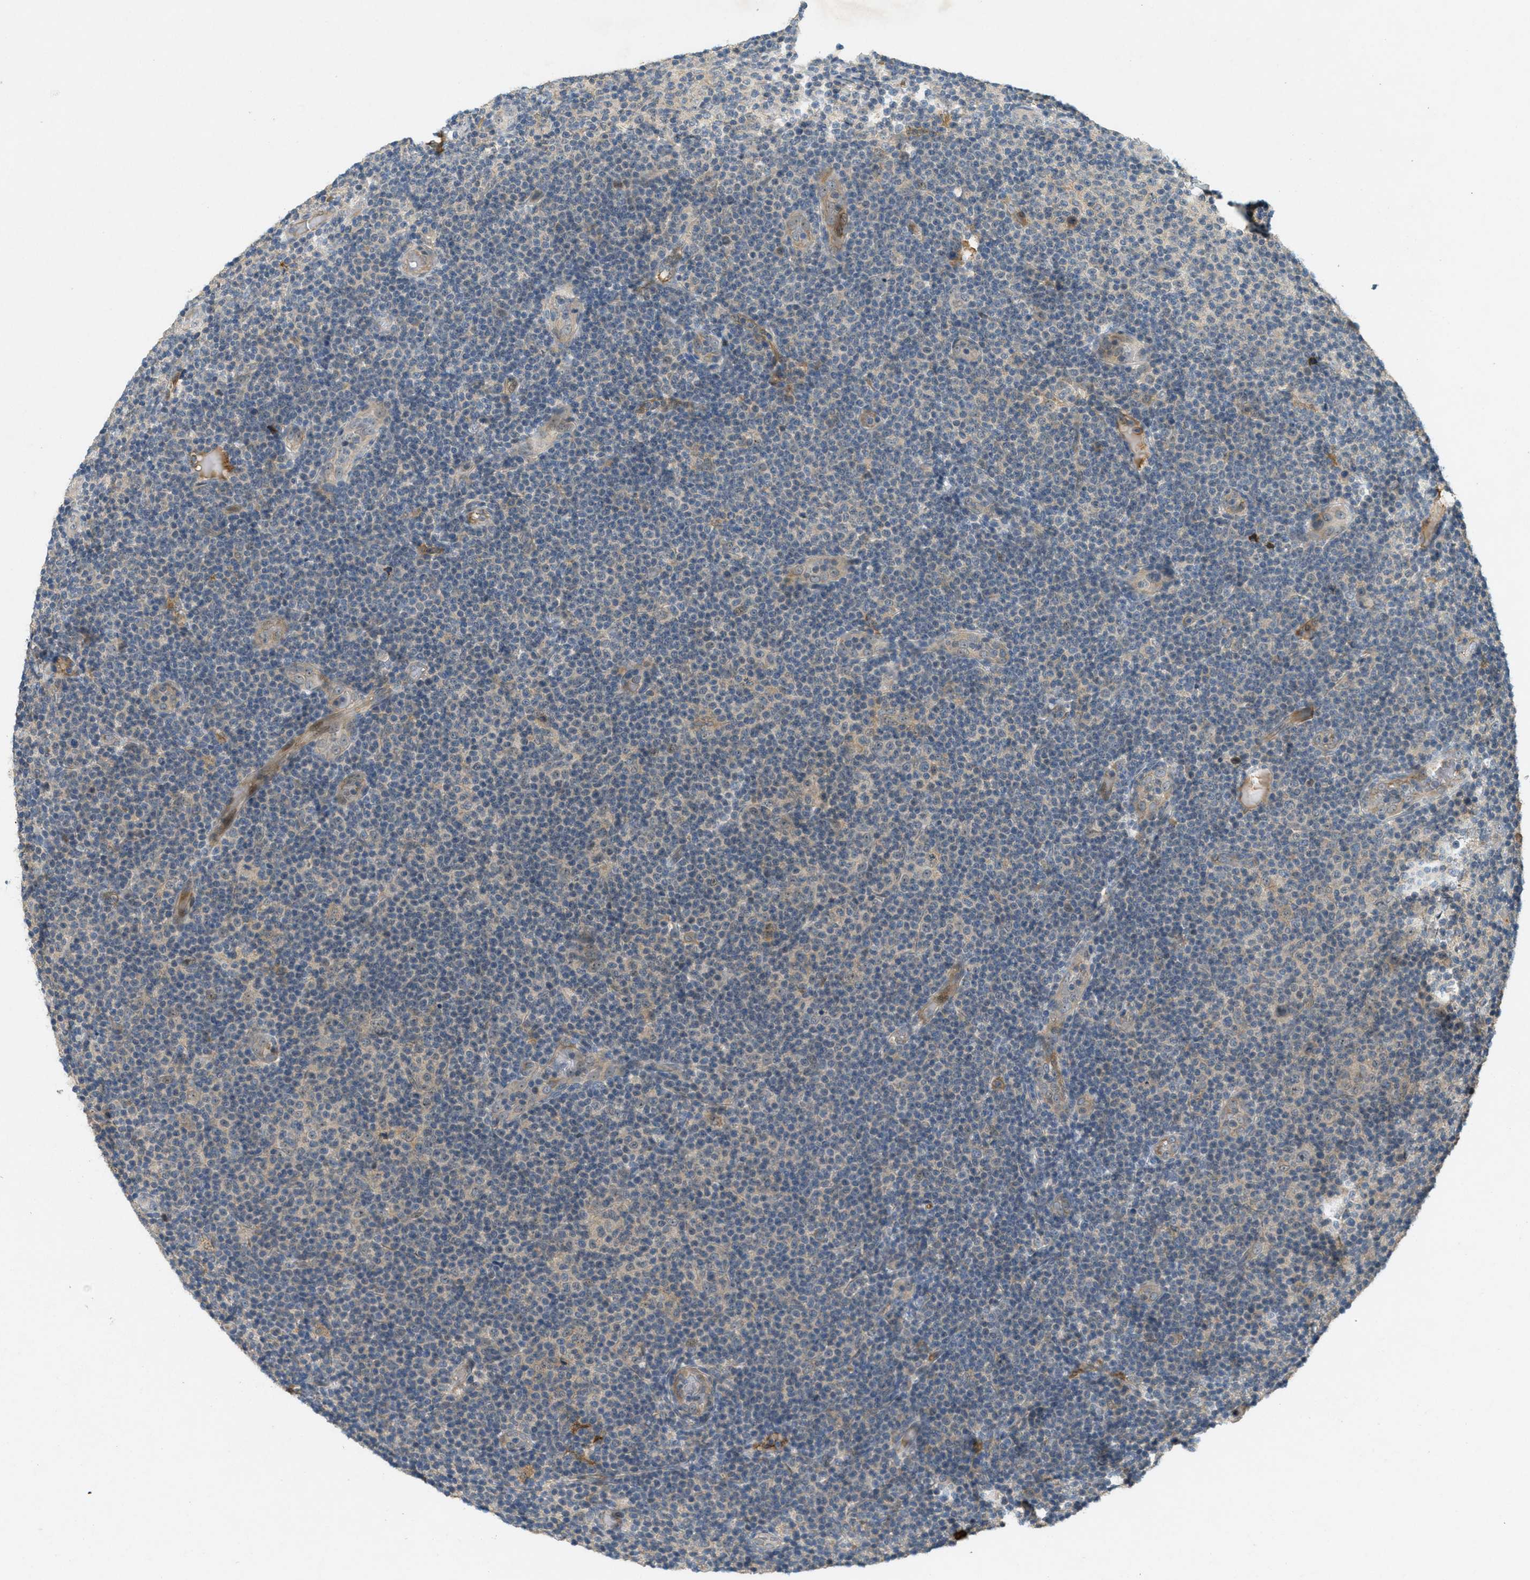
{"staining": {"intensity": "negative", "quantity": "none", "location": "none"}, "tissue": "lymphoma", "cell_type": "Tumor cells", "image_type": "cancer", "snomed": [{"axis": "morphology", "description": "Malignant lymphoma, non-Hodgkin's type, Low grade"}, {"axis": "topography", "description": "Lymph node"}], "caption": "An IHC histopathology image of malignant lymphoma, non-Hodgkin's type (low-grade) is shown. There is no staining in tumor cells of malignant lymphoma, non-Hodgkin's type (low-grade).", "gene": "STK11", "patient": {"sex": "male", "age": 83}}